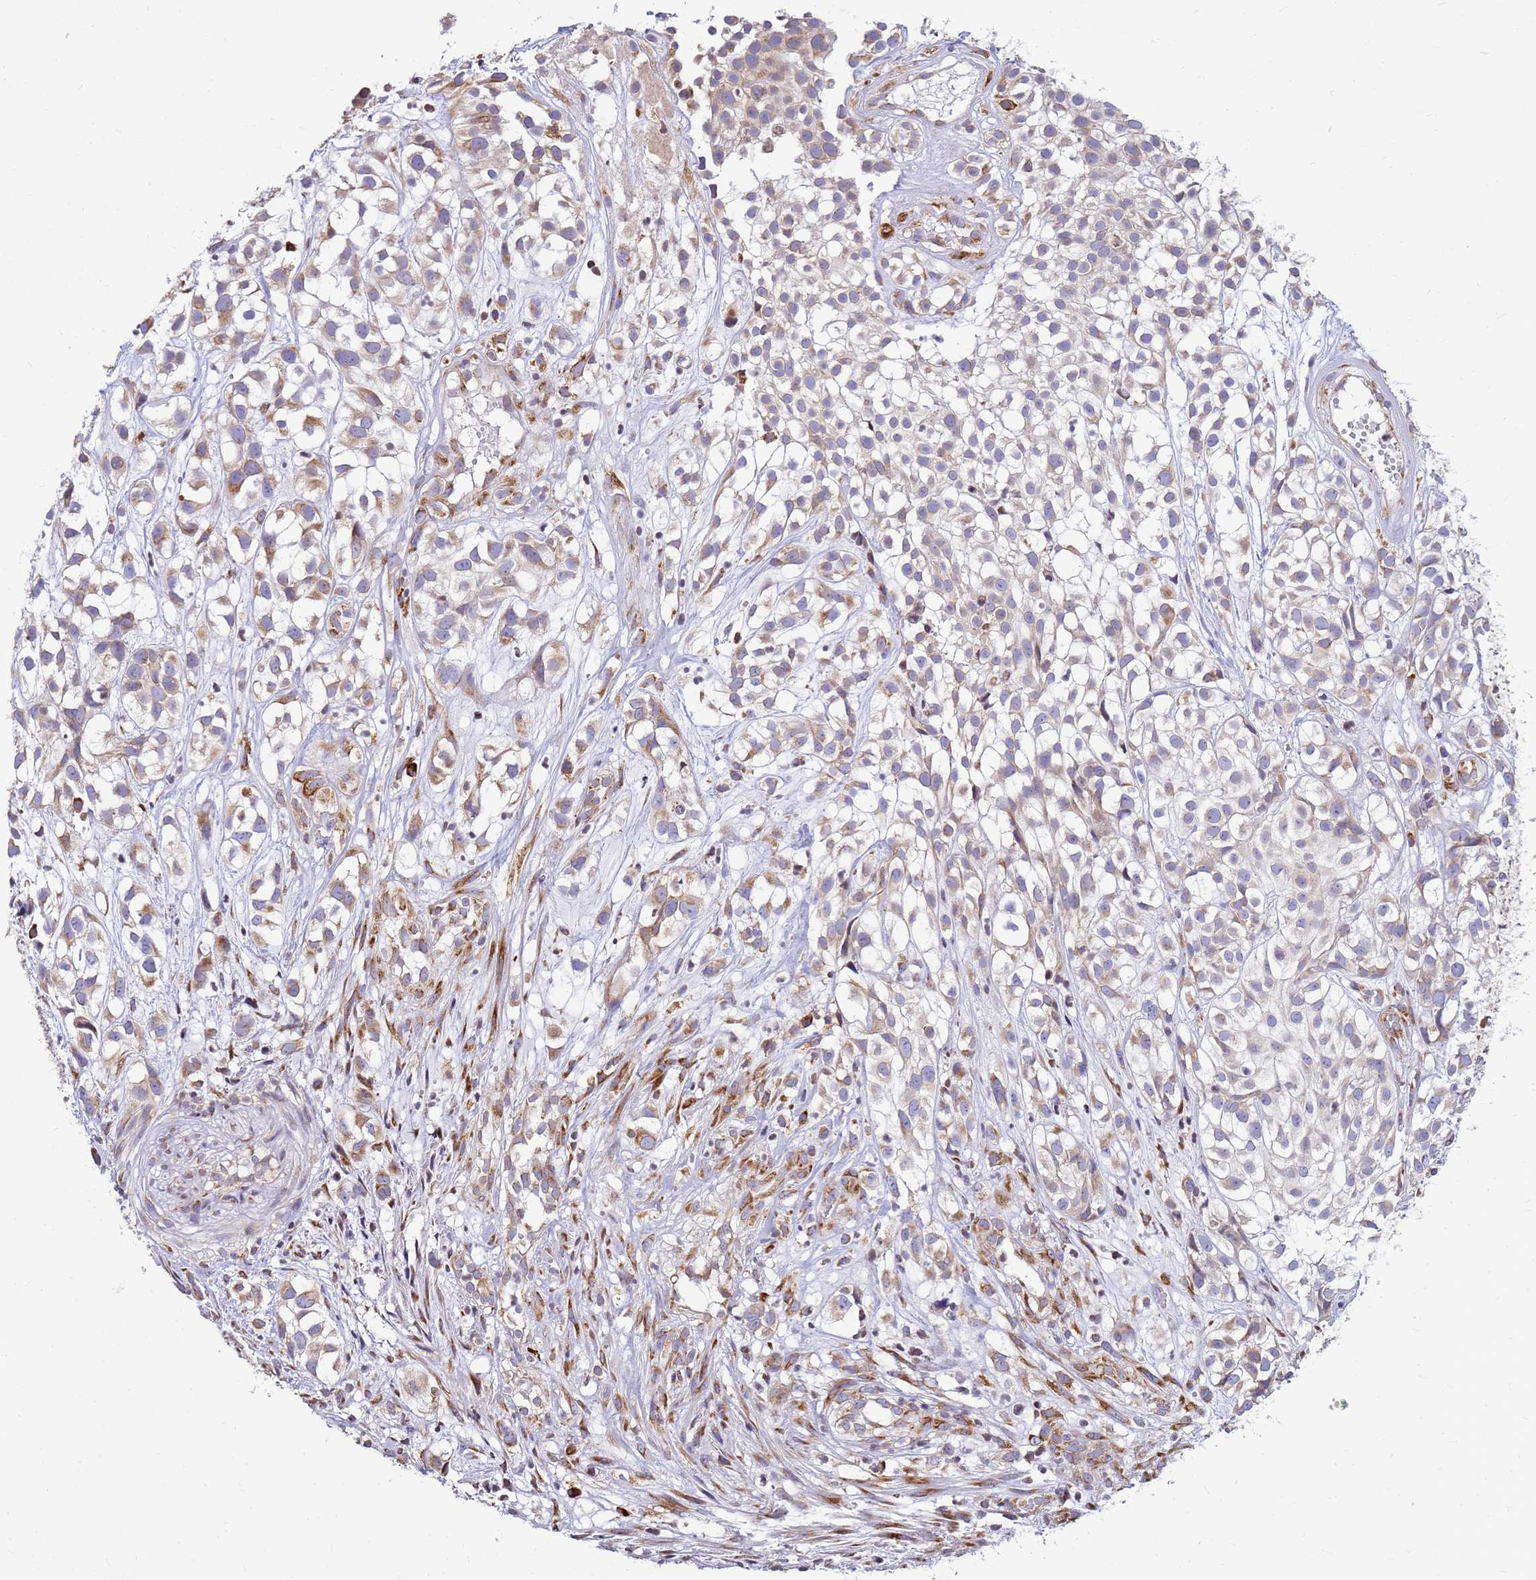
{"staining": {"intensity": "moderate", "quantity": "<25%", "location": "cytoplasmic/membranous"}, "tissue": "urothelial cancer", "cell_type": "Tumor cells", "image_type": "cancer", "snomed": [{"axis": "morphology", "description": "Urothelial carcinoma, High grade"}, {"axis": "topography", "description": "Urinary bladder"}], "caption": "Tumor cells exhibit low levels of moderate cytoplasmic/membranous expression in about <25% of cells in human high-grade urothelial carcinoma.", "gene": "SSR4", "patient": {"sex": "male", "age": 56}}